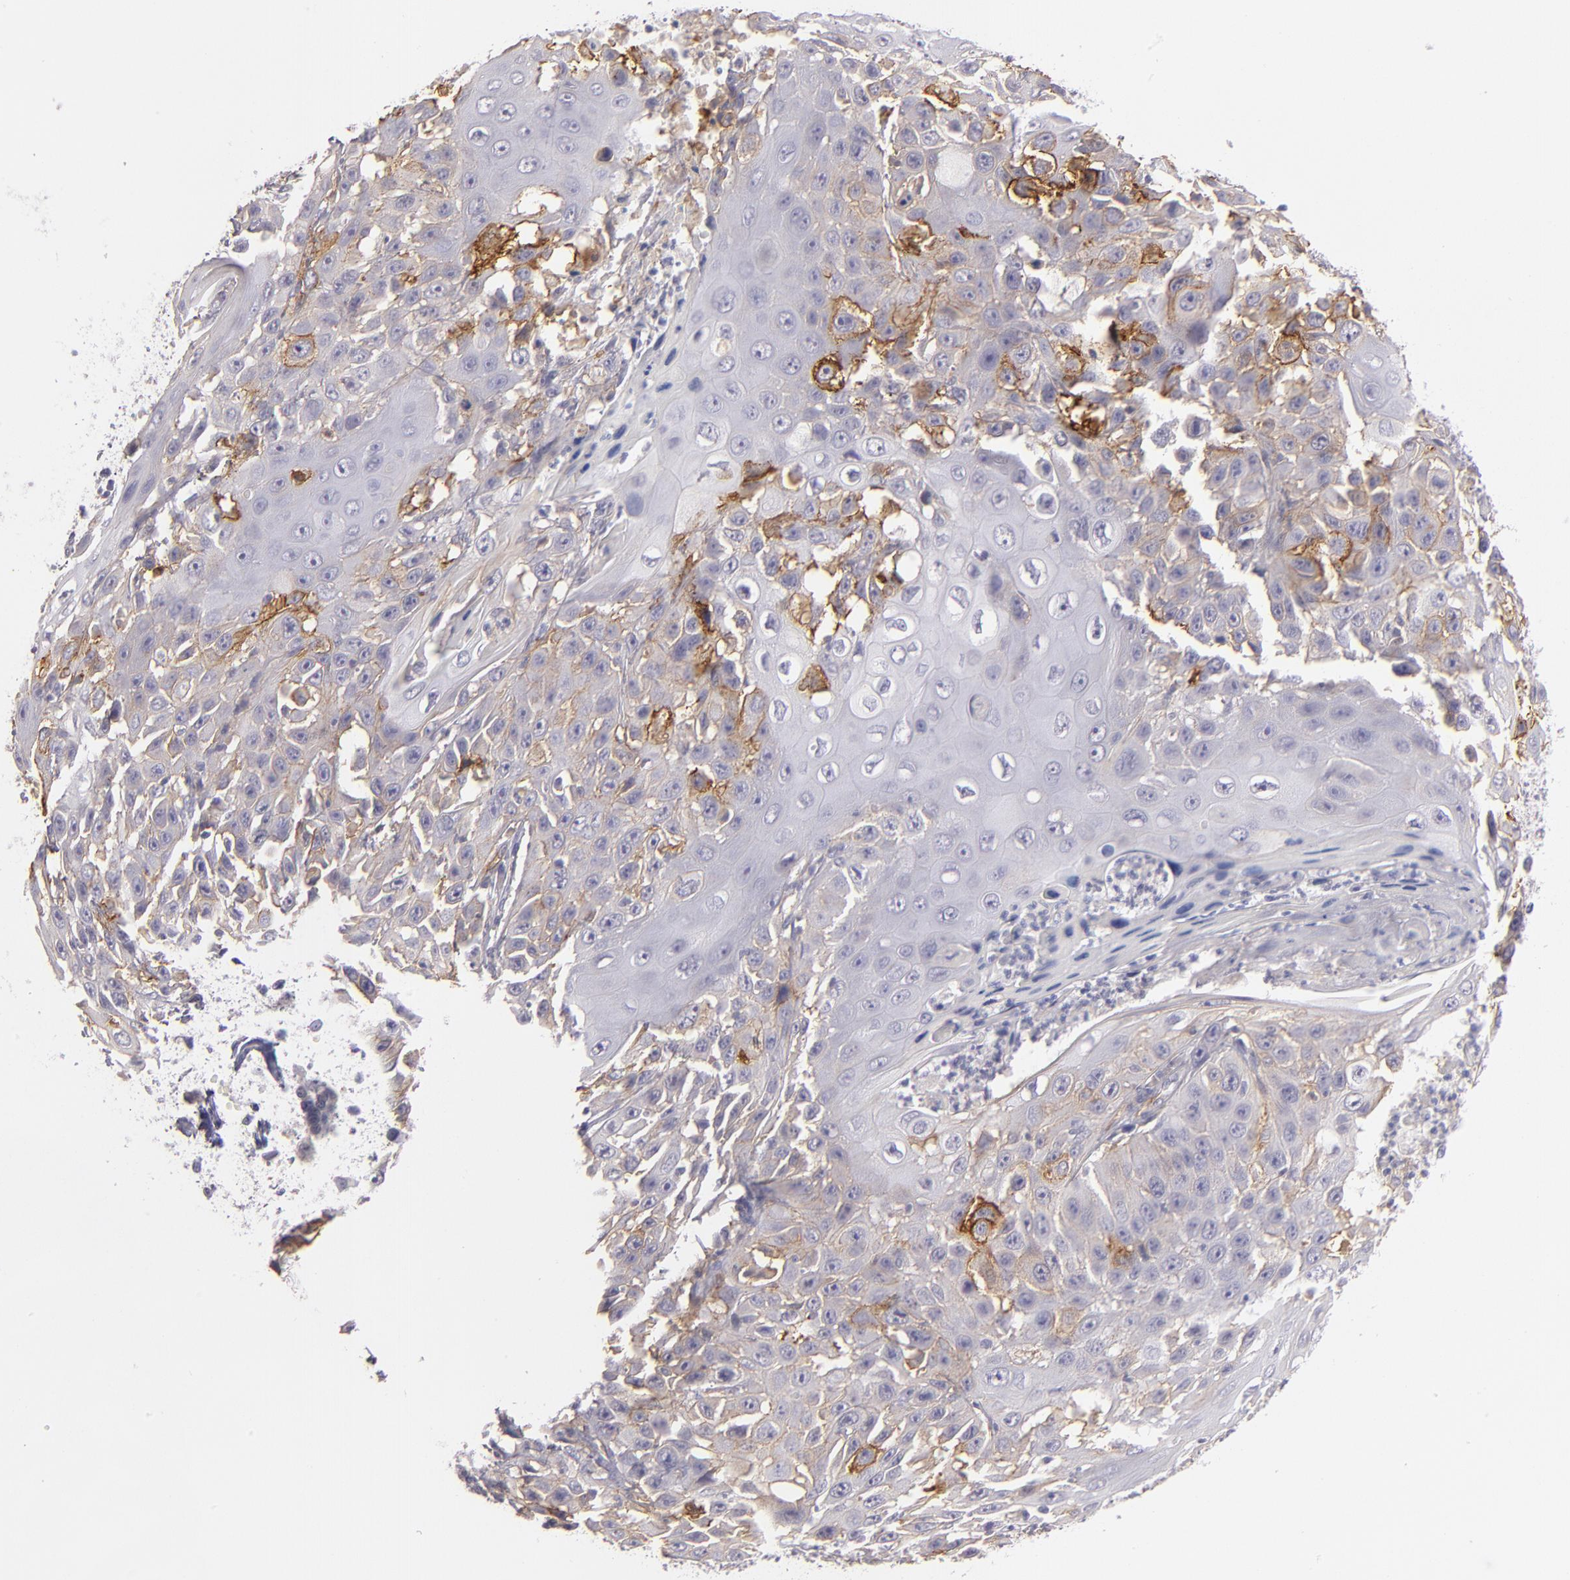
{"staining": {"intensity": "moderate", "quantity": "25%-75%", "location": "cytoplasmic/membranous"}, "tissue": "cervical cancer", "cell_type": "Tumor cells", "image_type": "cancer", "snomed": [{"axis": "morphology", "description": "Squamous cell carcinoma, NOS"}, {"axis": "topography", "description": "Cervix"}], "caption": "Moderate cytoplasmic/membranous positivity is identified in approximately 25%-75% of tumor cells in cervical cancer (squamous cell carcinoma).", "gene": "THBD", "patient": {"sex": "female", "age": 39}}